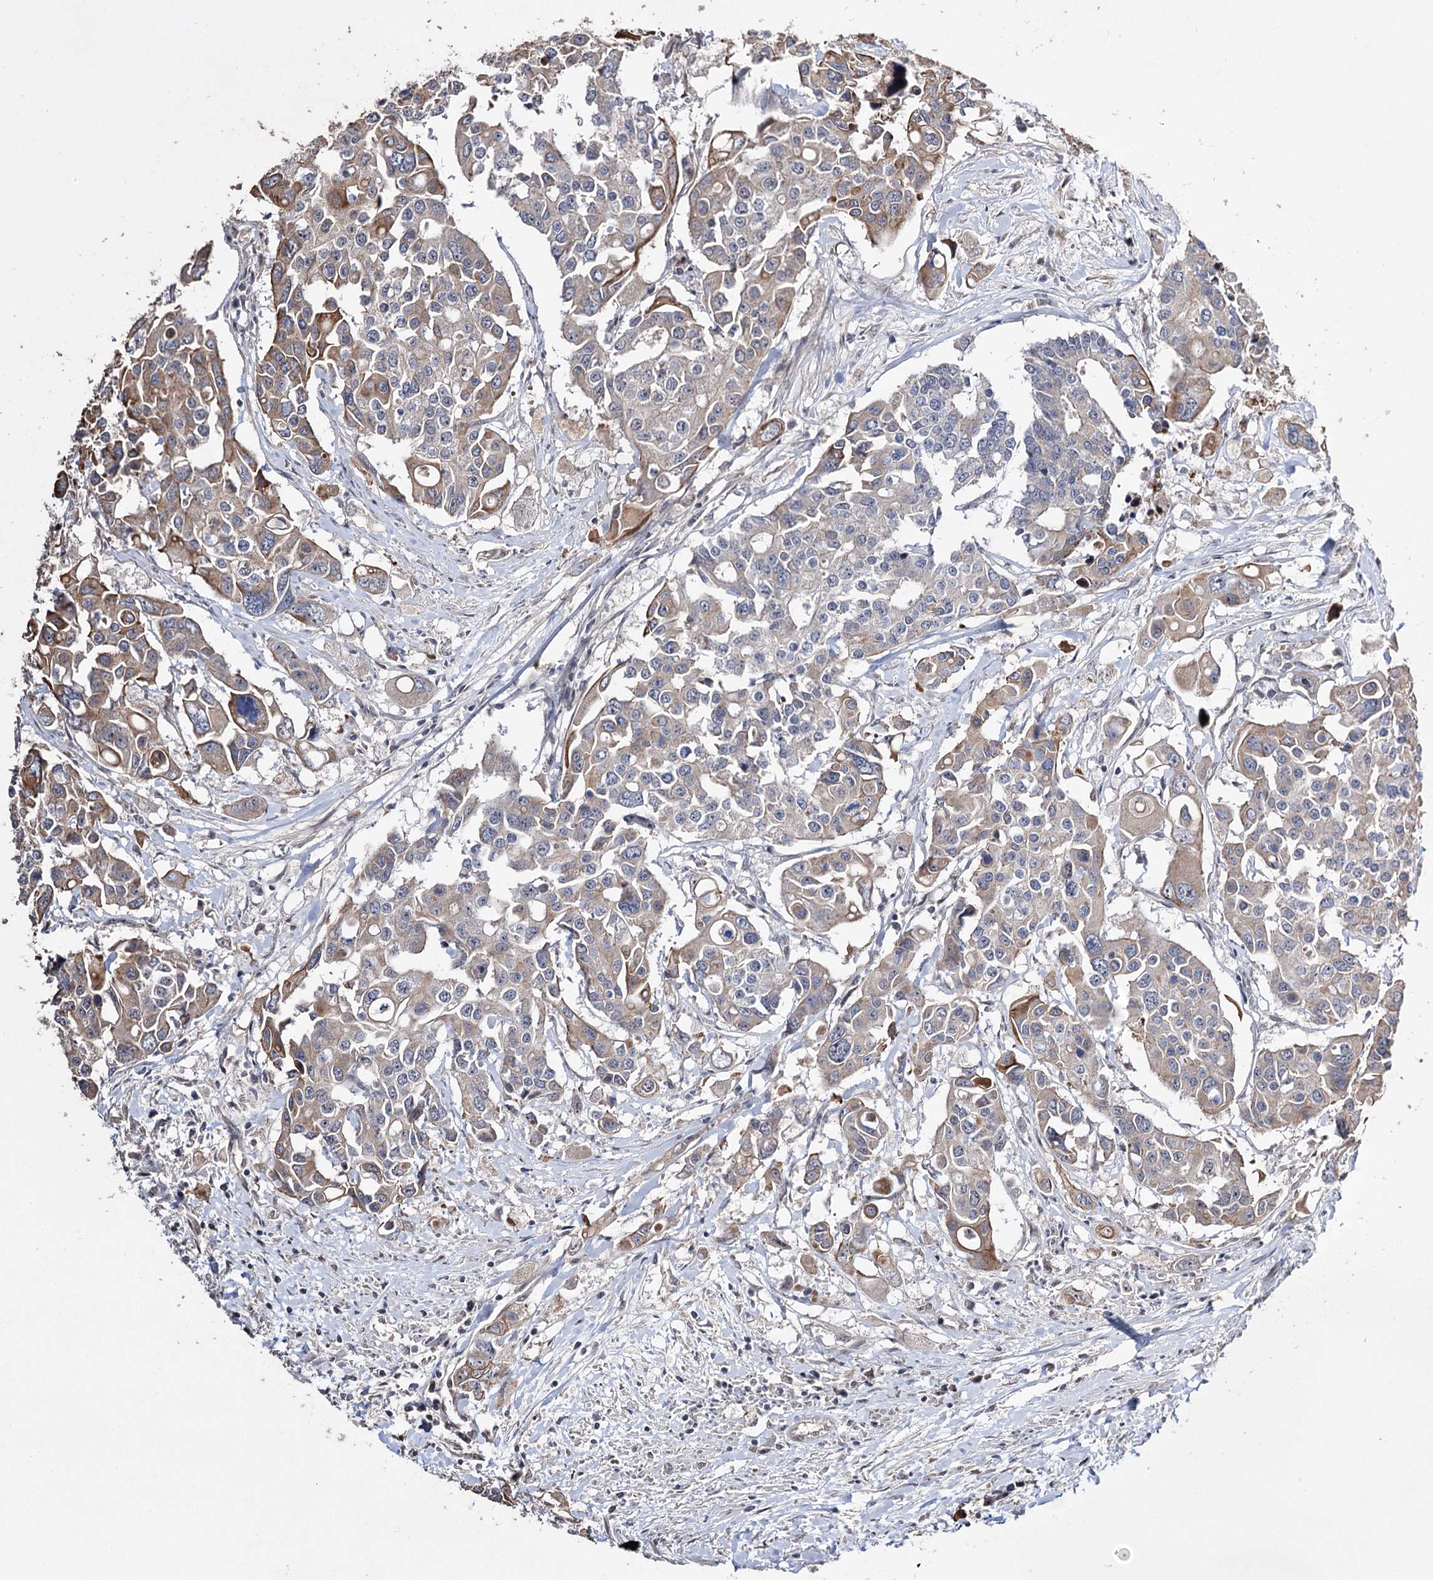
{"staining": {"intensity": "moderate", "quantity": "25%-75%", "location": "cytoplasmic/membranous"}, "tissue": "colorectal cancer", "cell_type": "Tumor cells", "image_type": "cancer", "snomed": [{"axis": "morphology", "description": "Adenocarcinoma, NOS"}, {"axis": "topography", "description": "Colon"}], "caption": "This histopathology image shows IHC staining of human colorectal adenocarcinoma, with medium moderate cytoplasmic/membranous staining in approximately 25%-75% of tumor cells.", "gene": "CPNE8", "patient": {"sex": "male", "age": 77}}